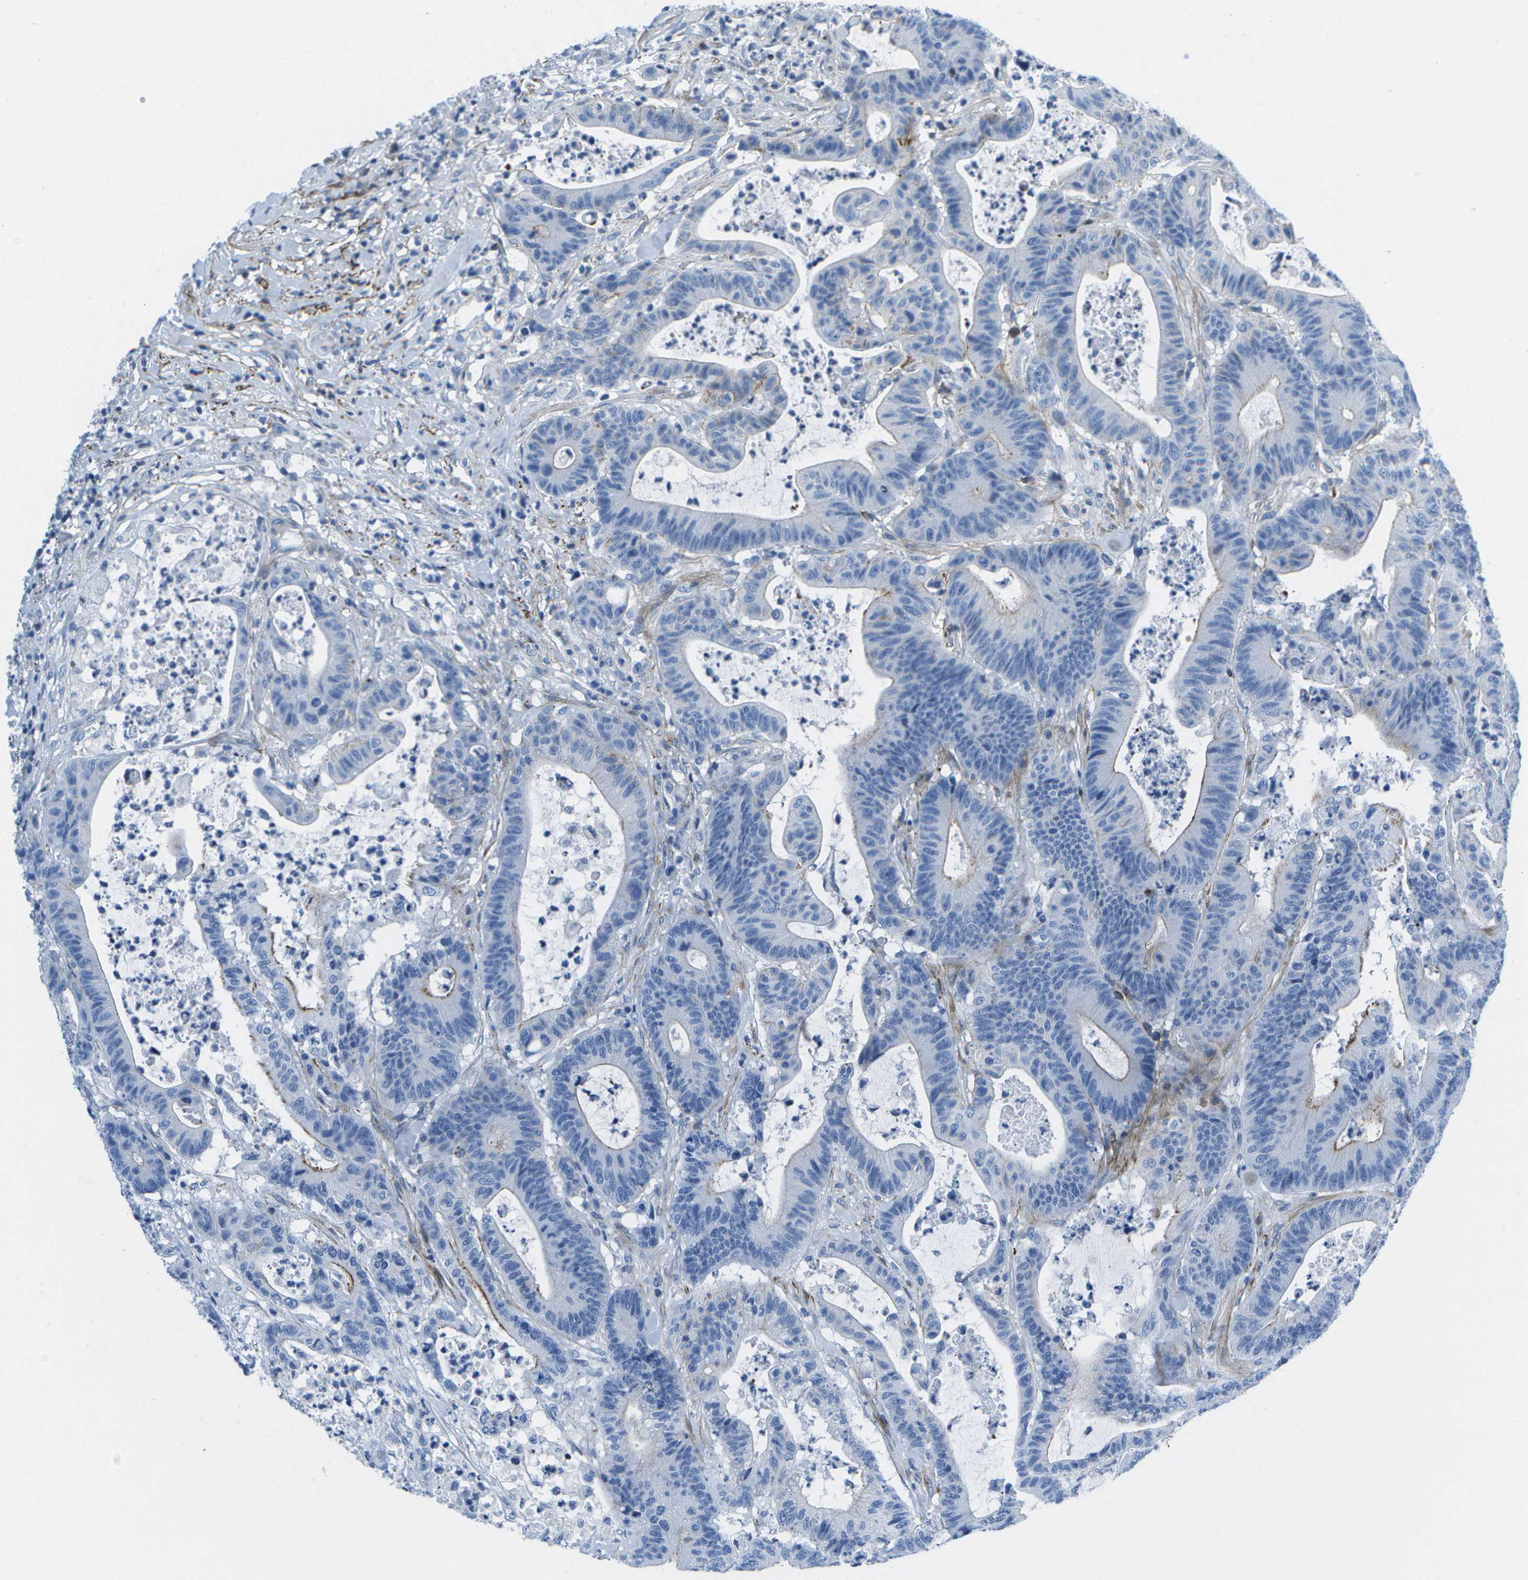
{"staining": {"intensity": "moderate", "quantity": "<25%", "location": "cytoplasmic/membranous"}, "tissue": "colorectal cancer", "cell_type": "Tumor cells", "image_type": "cancer", "snomed": [{"axis": "morphology", "description": "Adenocarcinoma, NOS"}, {"axis": "topography", "description": "Colon"}], "caption": "Moderate cytoplasmic/membranous protein staining is present in approximately <25% of tumor cells in adenocarcinoma (colorectal). (IHC, brightfield microscopy, high magnification).", "gene": "ADGRG6", "patient": {"sex": "female", "age": 84}}